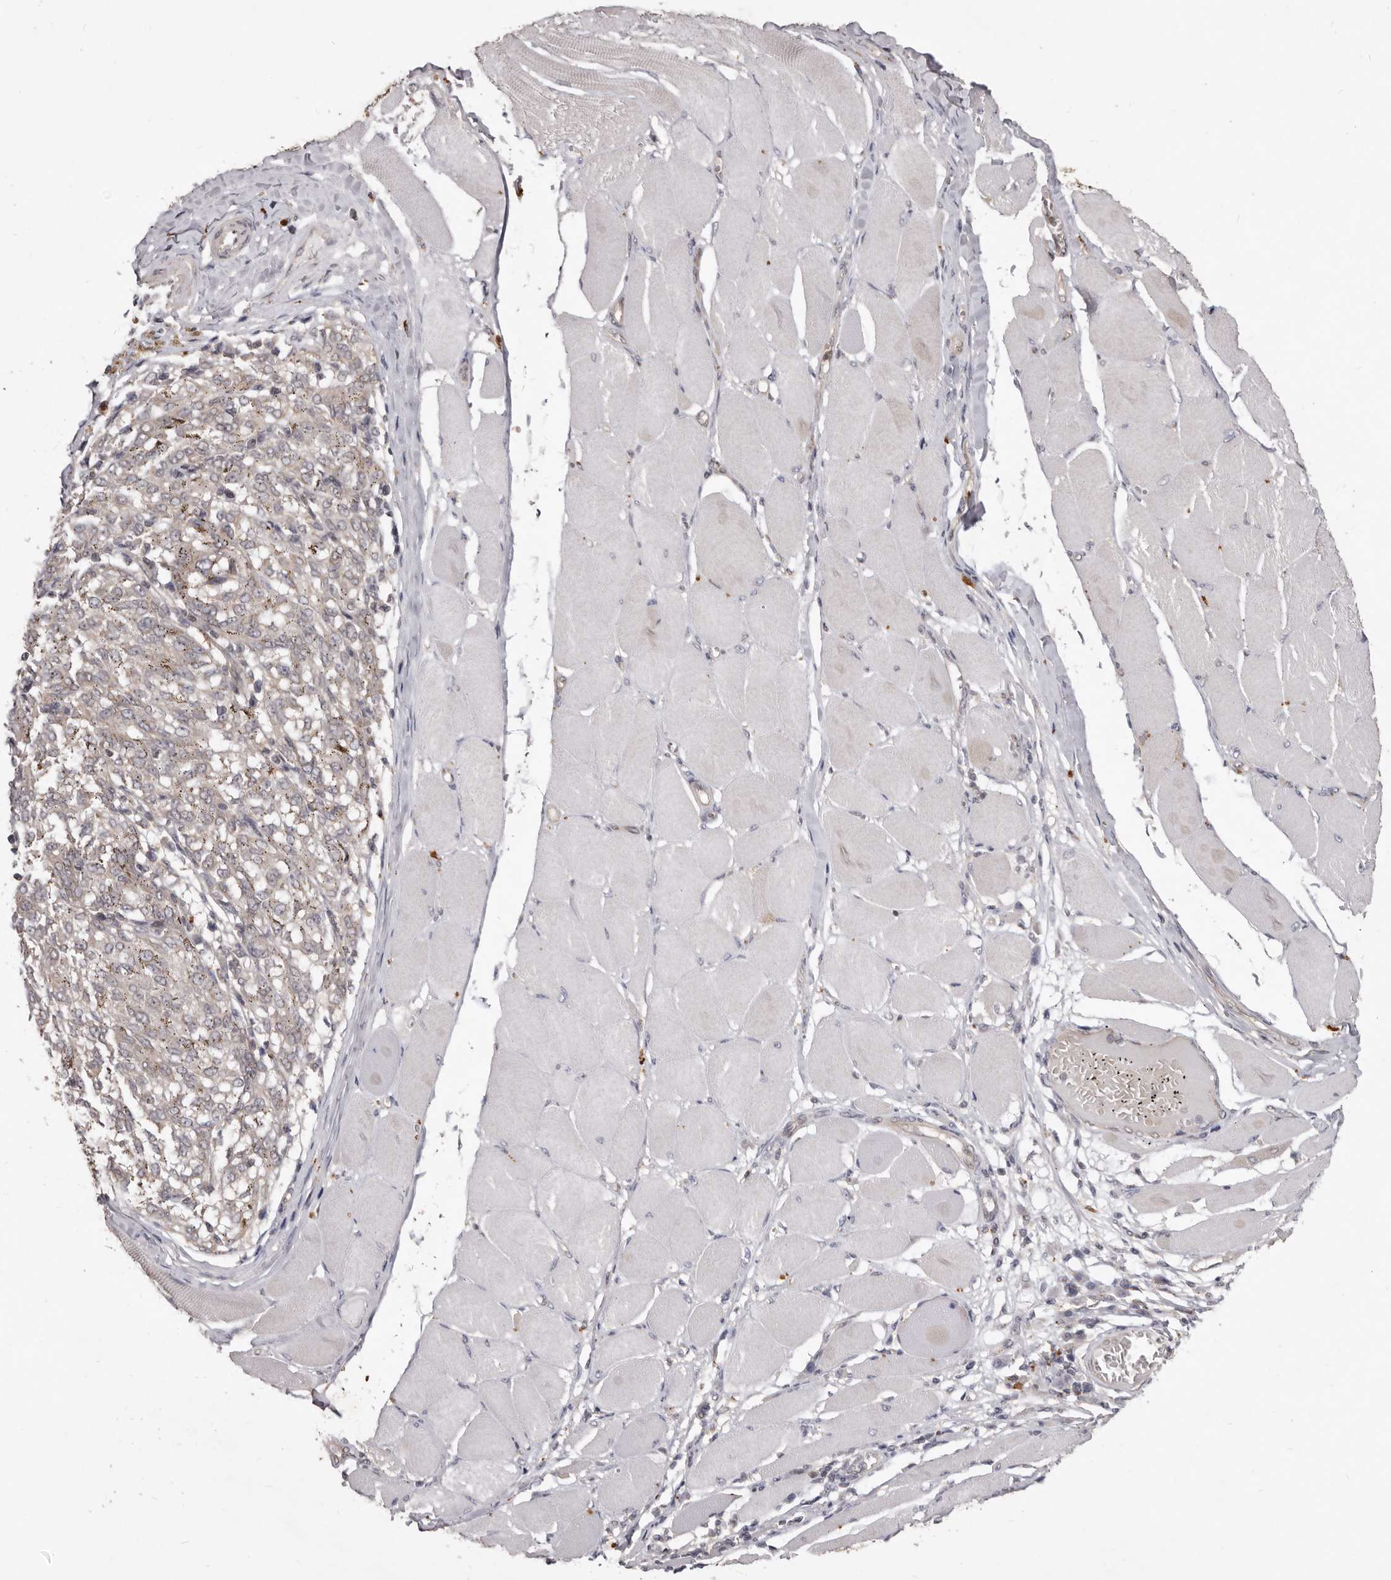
{"staining": {"intensity": "negative", "quantity": "none", "location": "none"}, "tissue": "melanoma", "cell_type": "Tumor cells", "image_type": "cancer", "snomed": [{"axis": "morphology", "description": "Malignant melanoma, NOS"}, {"axis": "topography", "description": "Skin"}], "caption": "IHC image of neoplastic tissue: human malignant melanoma stained with DAB displays no significant protein staining in tumor cells.", "gene": "ACLY", "patient": {"sex": "female", "age": 72}}